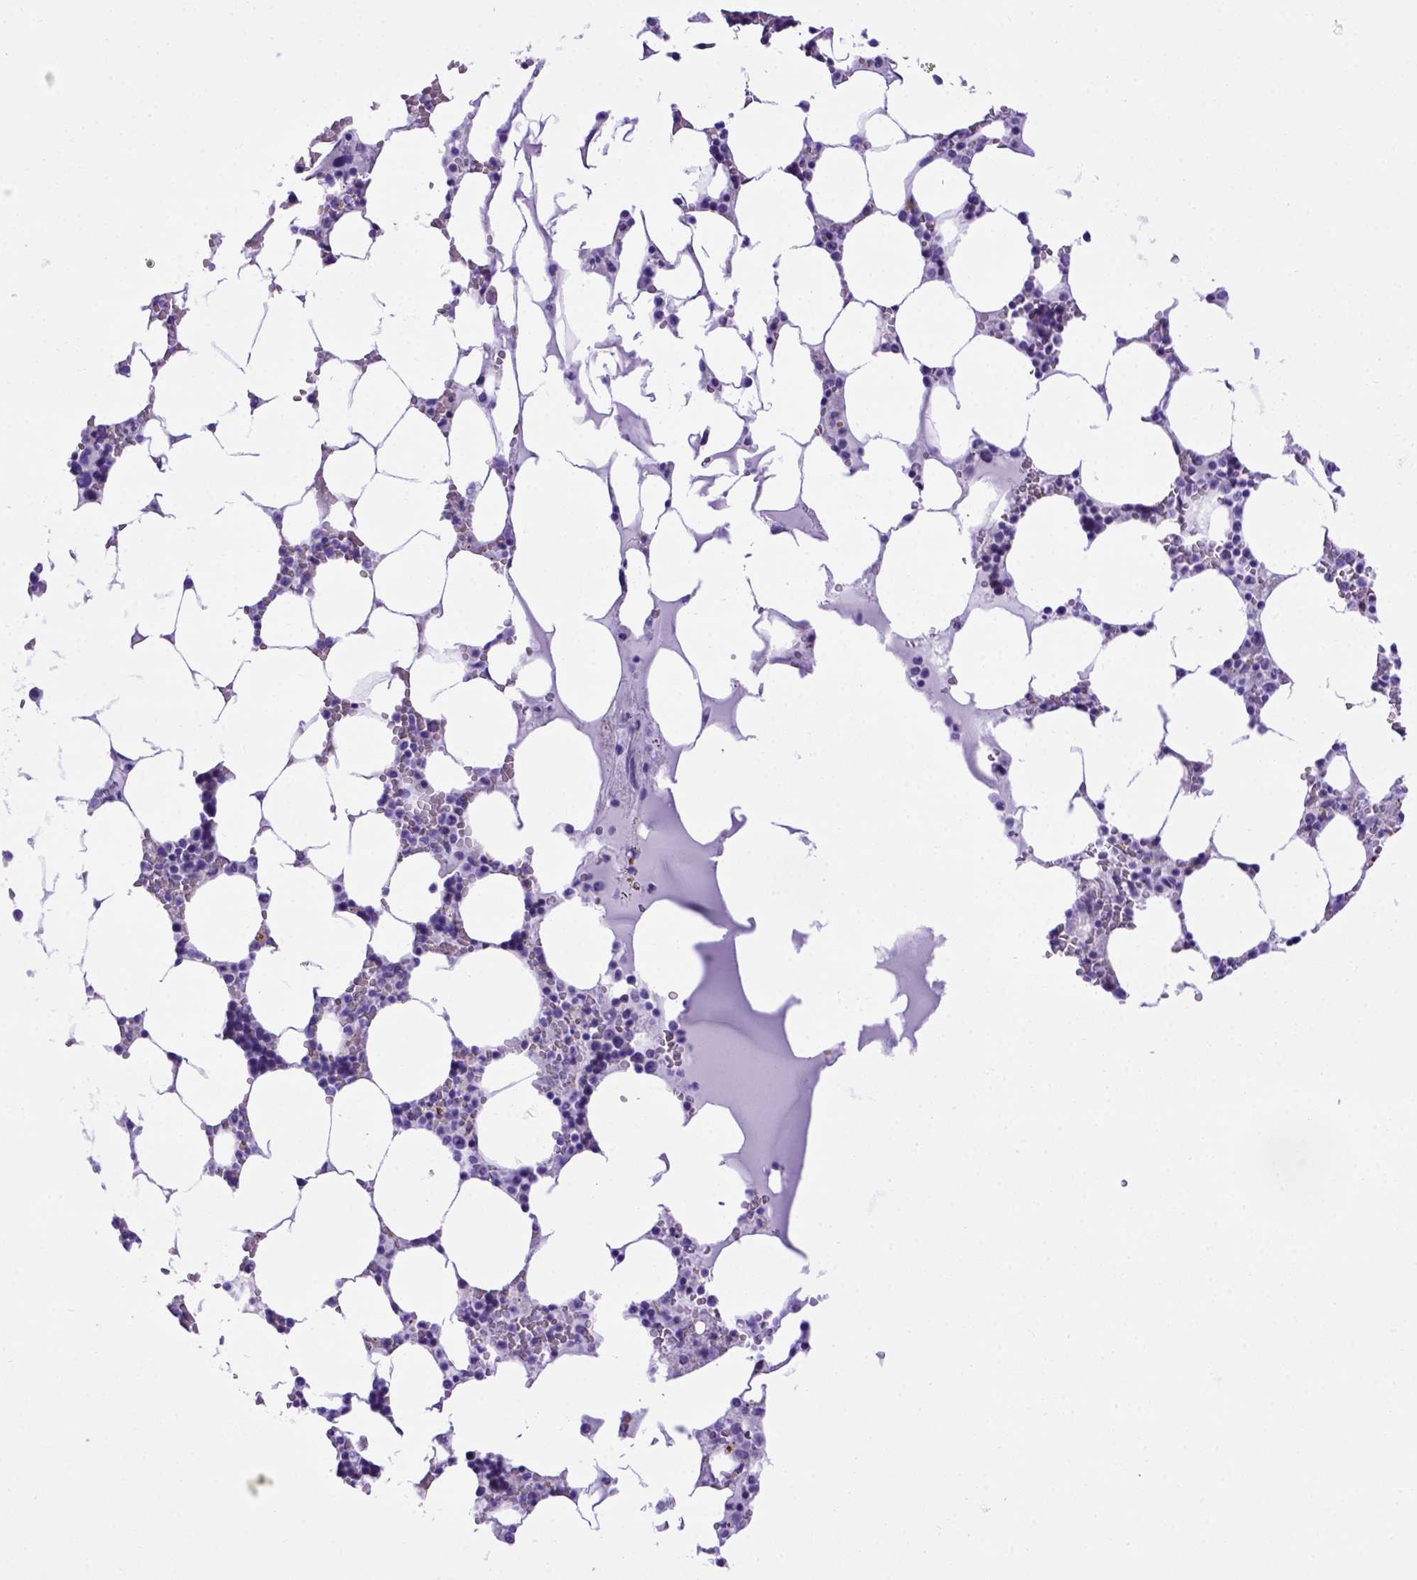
{"staining": {"intensity": "negative", "quantity": "none", "location": "none"}, "tissue": "bone marrow", "cell_type": "Hematopoietic cells", "image_type": "normal", "snomed": [{"axis": "morphology", "description": "Normal tissue, NOS"}, {"axis": "topography", "description": "Bone marrow"}], "caption": "Benign bone marrow was stained to show a protein in brown. There is no significant expression in hematopoietic cells.", "gene": "ADAM12", "patient": {"sex": "male", "age": 64}}